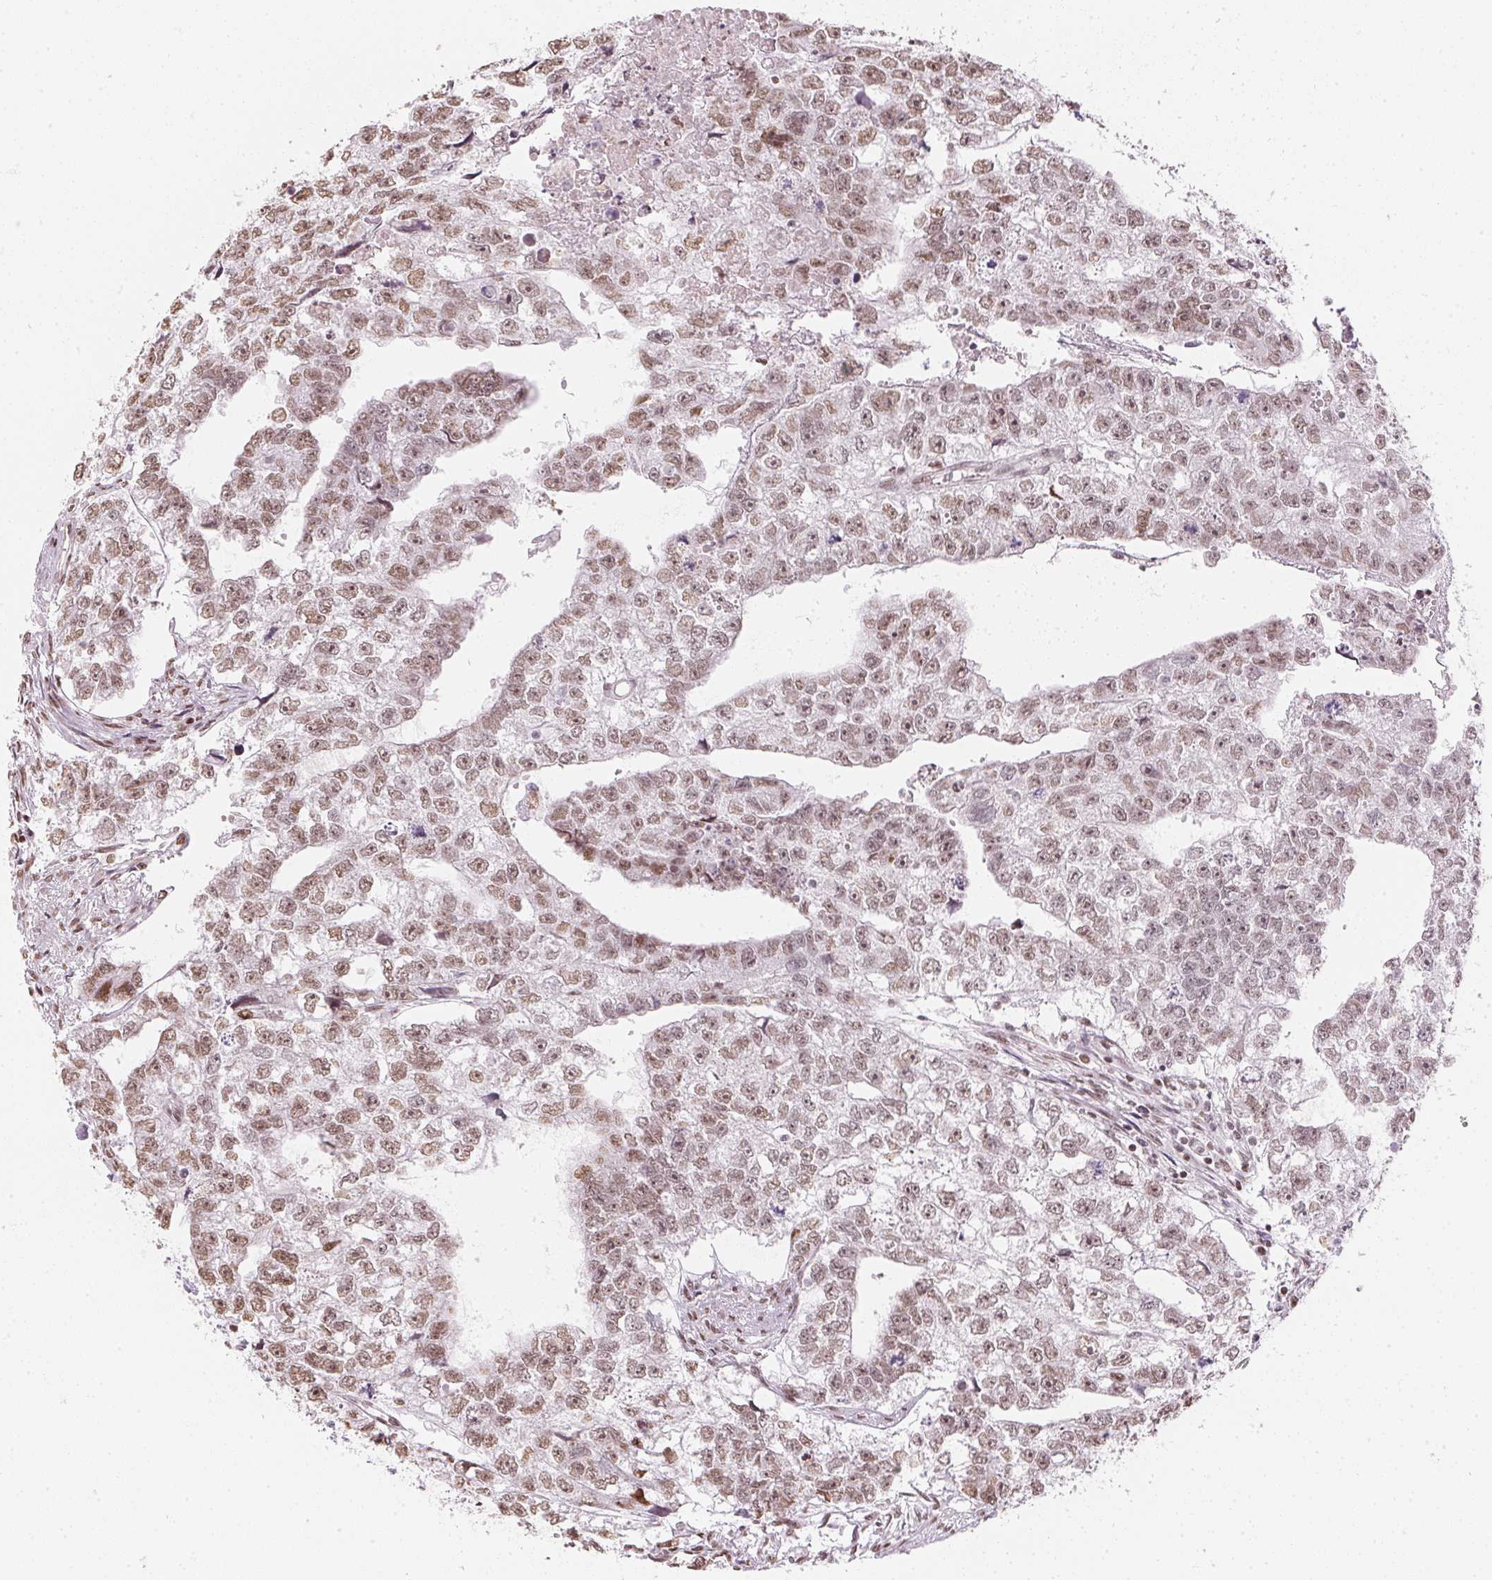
{"staining": {"intensity": "weak", "quantity": ">75%", "location": "nuclear"}, "tissue": "testis cancer", "cell_type": "Tumor cells", "image_type": "cancer", "snomed": [{"axis": "morphology", "description": "Carcinoma, Embryonal, NOS"}, {"axis": "morphology", "description": "Teratoma, malignant, NOS"}, {"axis": "topography", "description": "Testis"}], "caption": "Weak nuclear staining is appreciated in approximately >75% of tumor cells in testis teratoma (malignant). The protein of interest is stained brown, and the nuclei are stained in blue (DAB (3,3'-diaminobenzidine) IHC with brightfield microscopy, high magnification).", "gene": "KAT6A", "patient": {"sex": "male", "age": 44}}